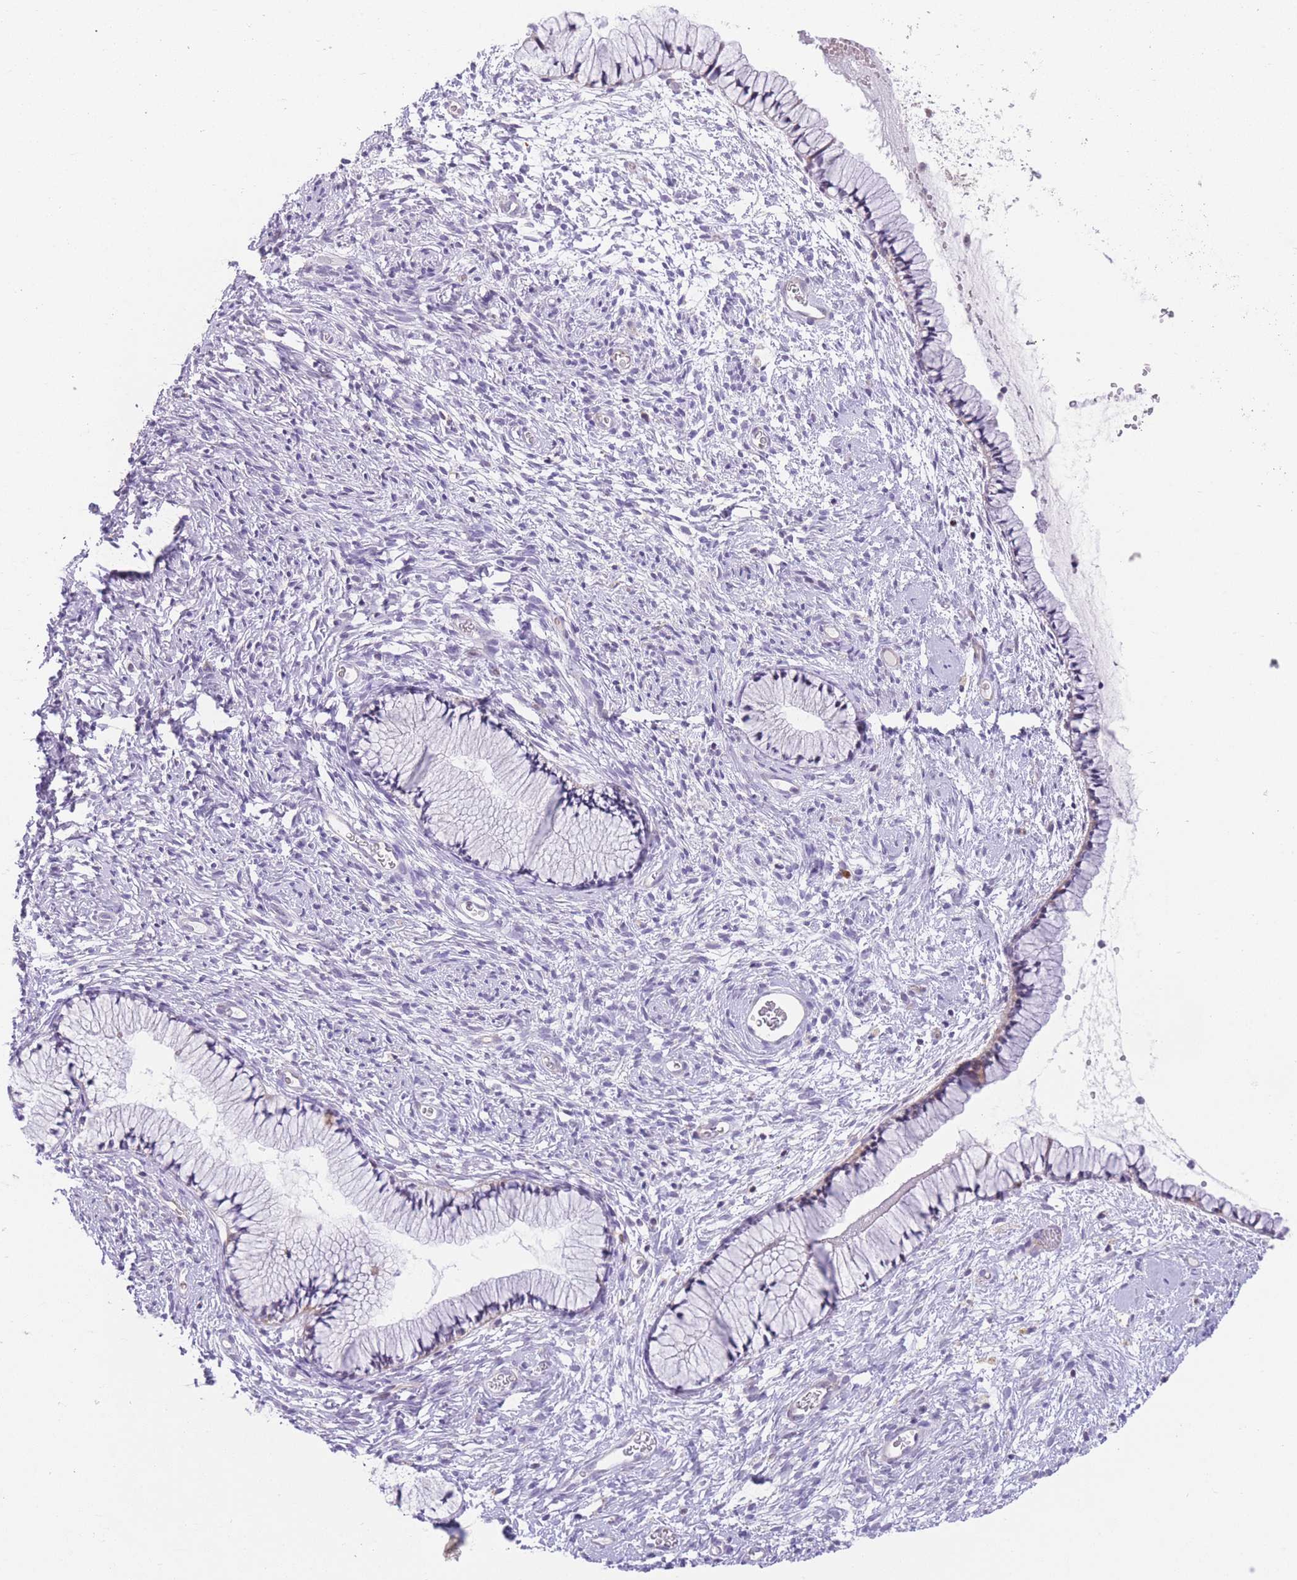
{"staining": {"intensity": "moderate", "quantity": "<25%", "location": "cytoplasmic/membranous"}, "tissue": "cervix", "cell_type": "Glandular cells", "image_type": "normal", "snomed": [{"axis": "morphology", "description": "Normal tissue, NOS"}, {"axis": "topography", "description": "Cervix"}], "caption": "Moderate cytoplasmic/membranous positivity for a protein is present in approximately <25% of glandular cells of unremarkable cervix using immunohistochemistry.", "gene": "BOLA2B", "patient": {"sex": "female", "age": 76}}